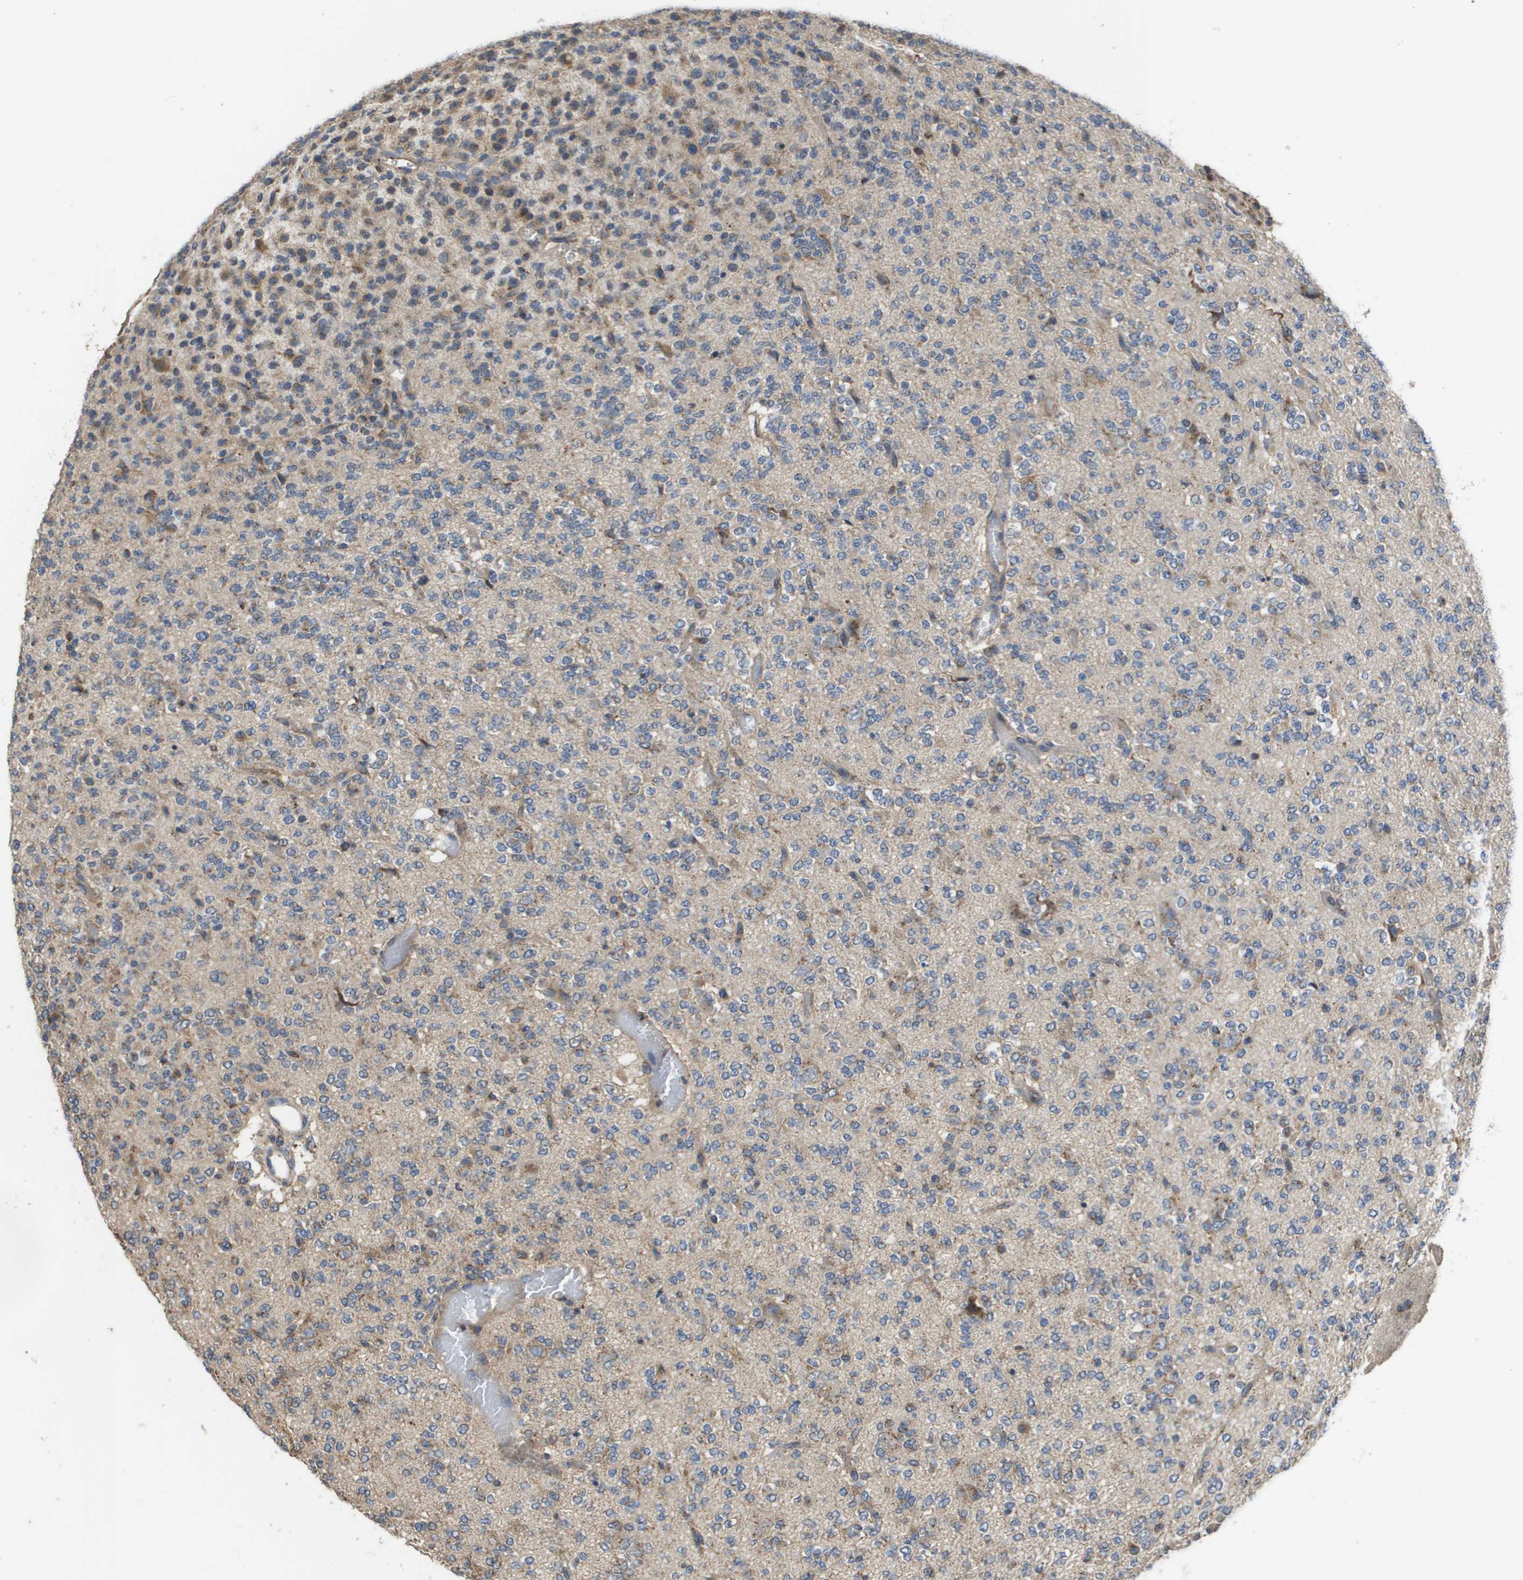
{"staining": {"intensity": "moderate", "quantity": "<25%", "location": "cytoplasmic/membranous"}, "tissue": "glioma", "cell_type": "Tumor cells", "image_type": "cancer", "snomed": [{"axis": "morphology", "description": "Glioma, malignant, Low grade"}, {"axis": "topography", "description": "Brain"}], "caption": "The histopathology image reveals staining of glioma, revealing moderate cytoplasmic/membranous protein positivity (brown color) within tumor cells. The staining is performed using DAB (3,3'-diaminobenzidine) brown chromogen to label protein expression. The nuclei are counter-stained blue using hematoxylin.", "gene": "PCK1", "patient": {"sex": "male", "age": 38}}